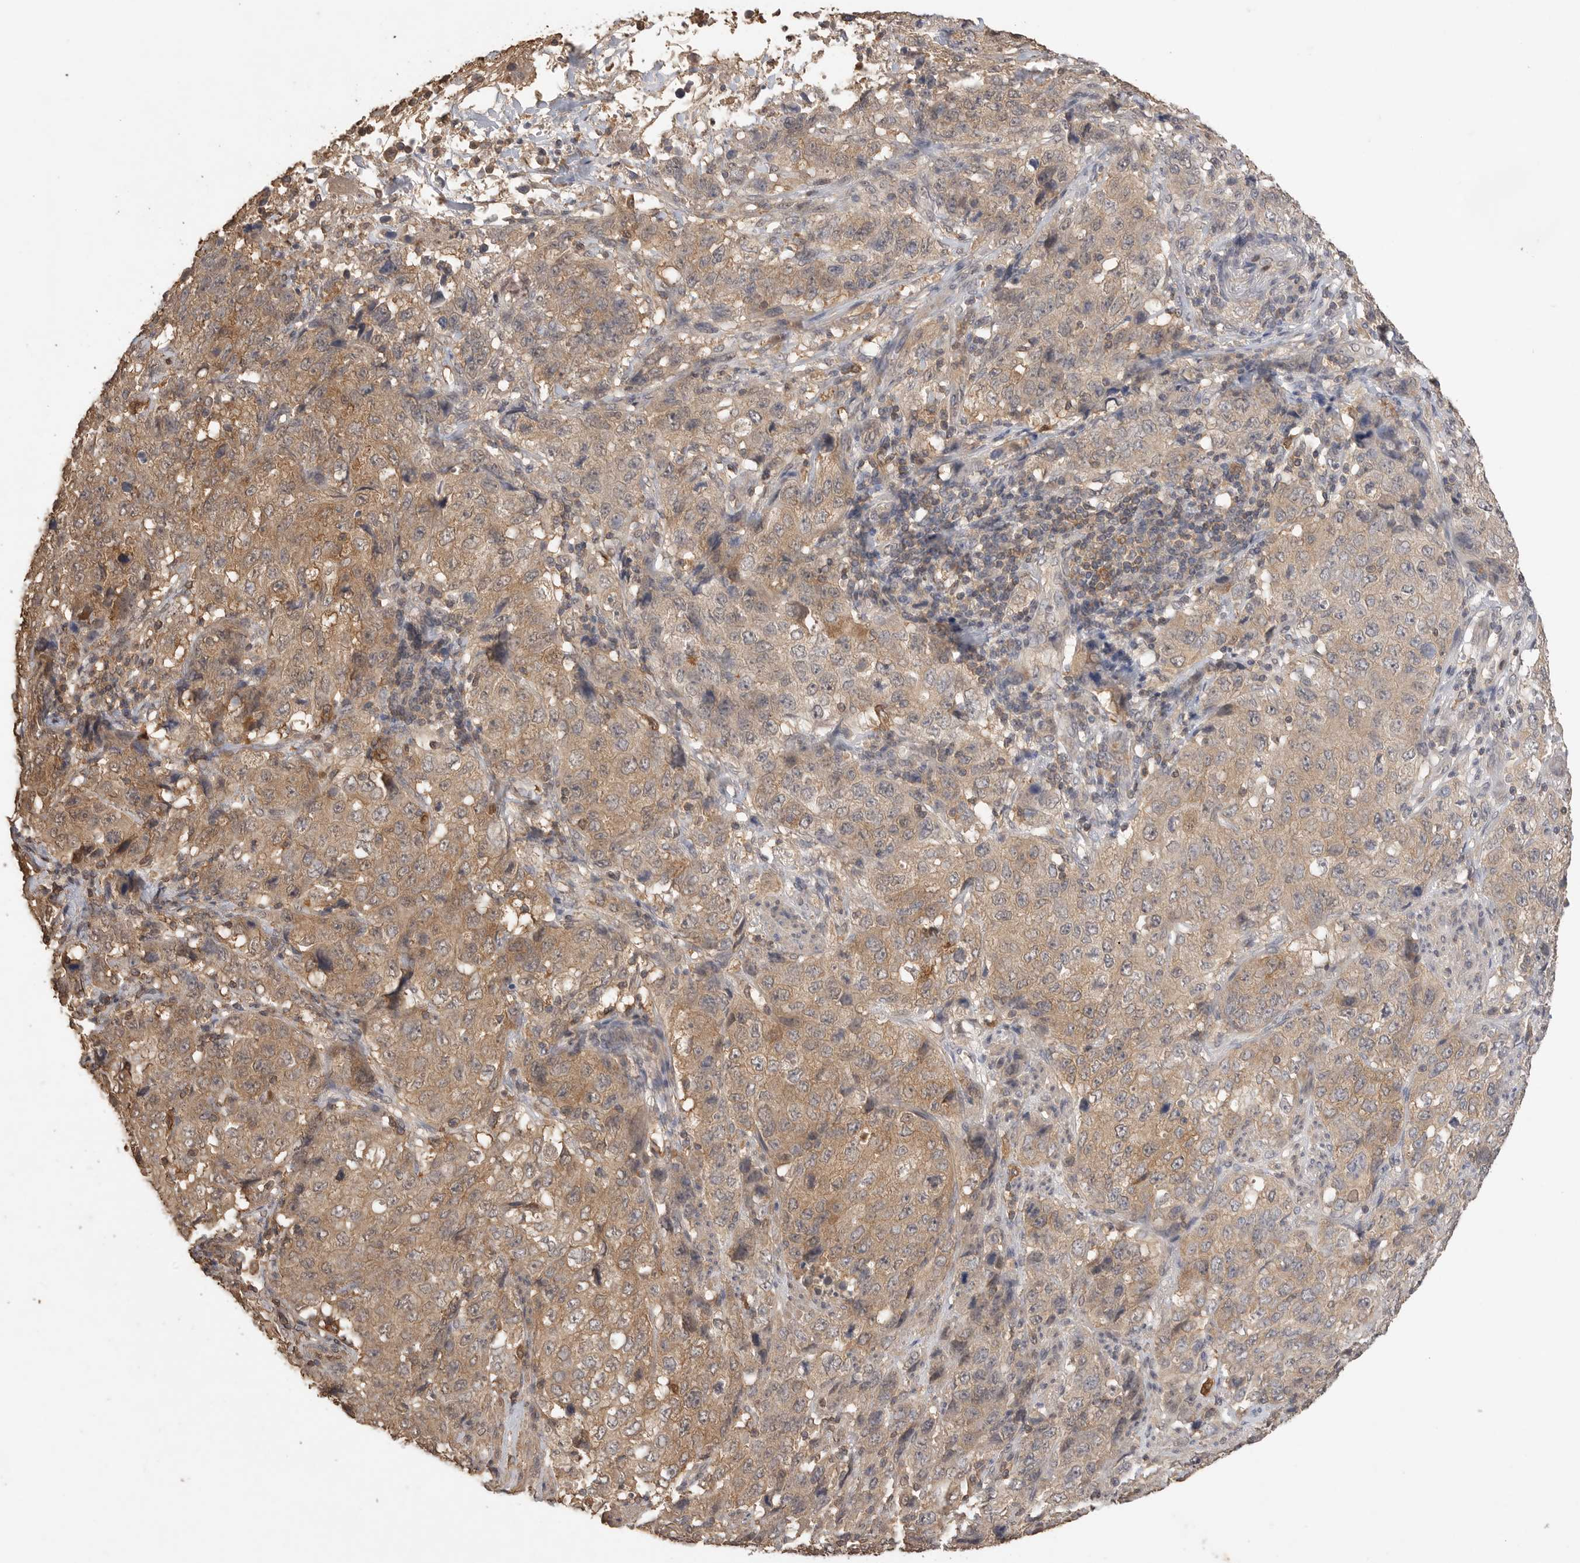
{"staining": {"intensity": "moderate", "quantity": ">75%", "location": "cytoplasmic/membranous"}, "tissue": "stomach cancer", "cell_type": "Tumor cells", "image_type": "cancer", "snomed": [{"axis": "morphology", "description": "Adenocarcinoma, NOS"}, {"axis": "topography", "description": "Stomach"}], "caption": "Protein expression analysis of human adenocarcinoma (stomach) reveals moderate cytoplasmic/membranous expression in approximately >75% of tumor cells.", "gene": "MAP2K1", "patient": {"sex": "male", "age": 48}}